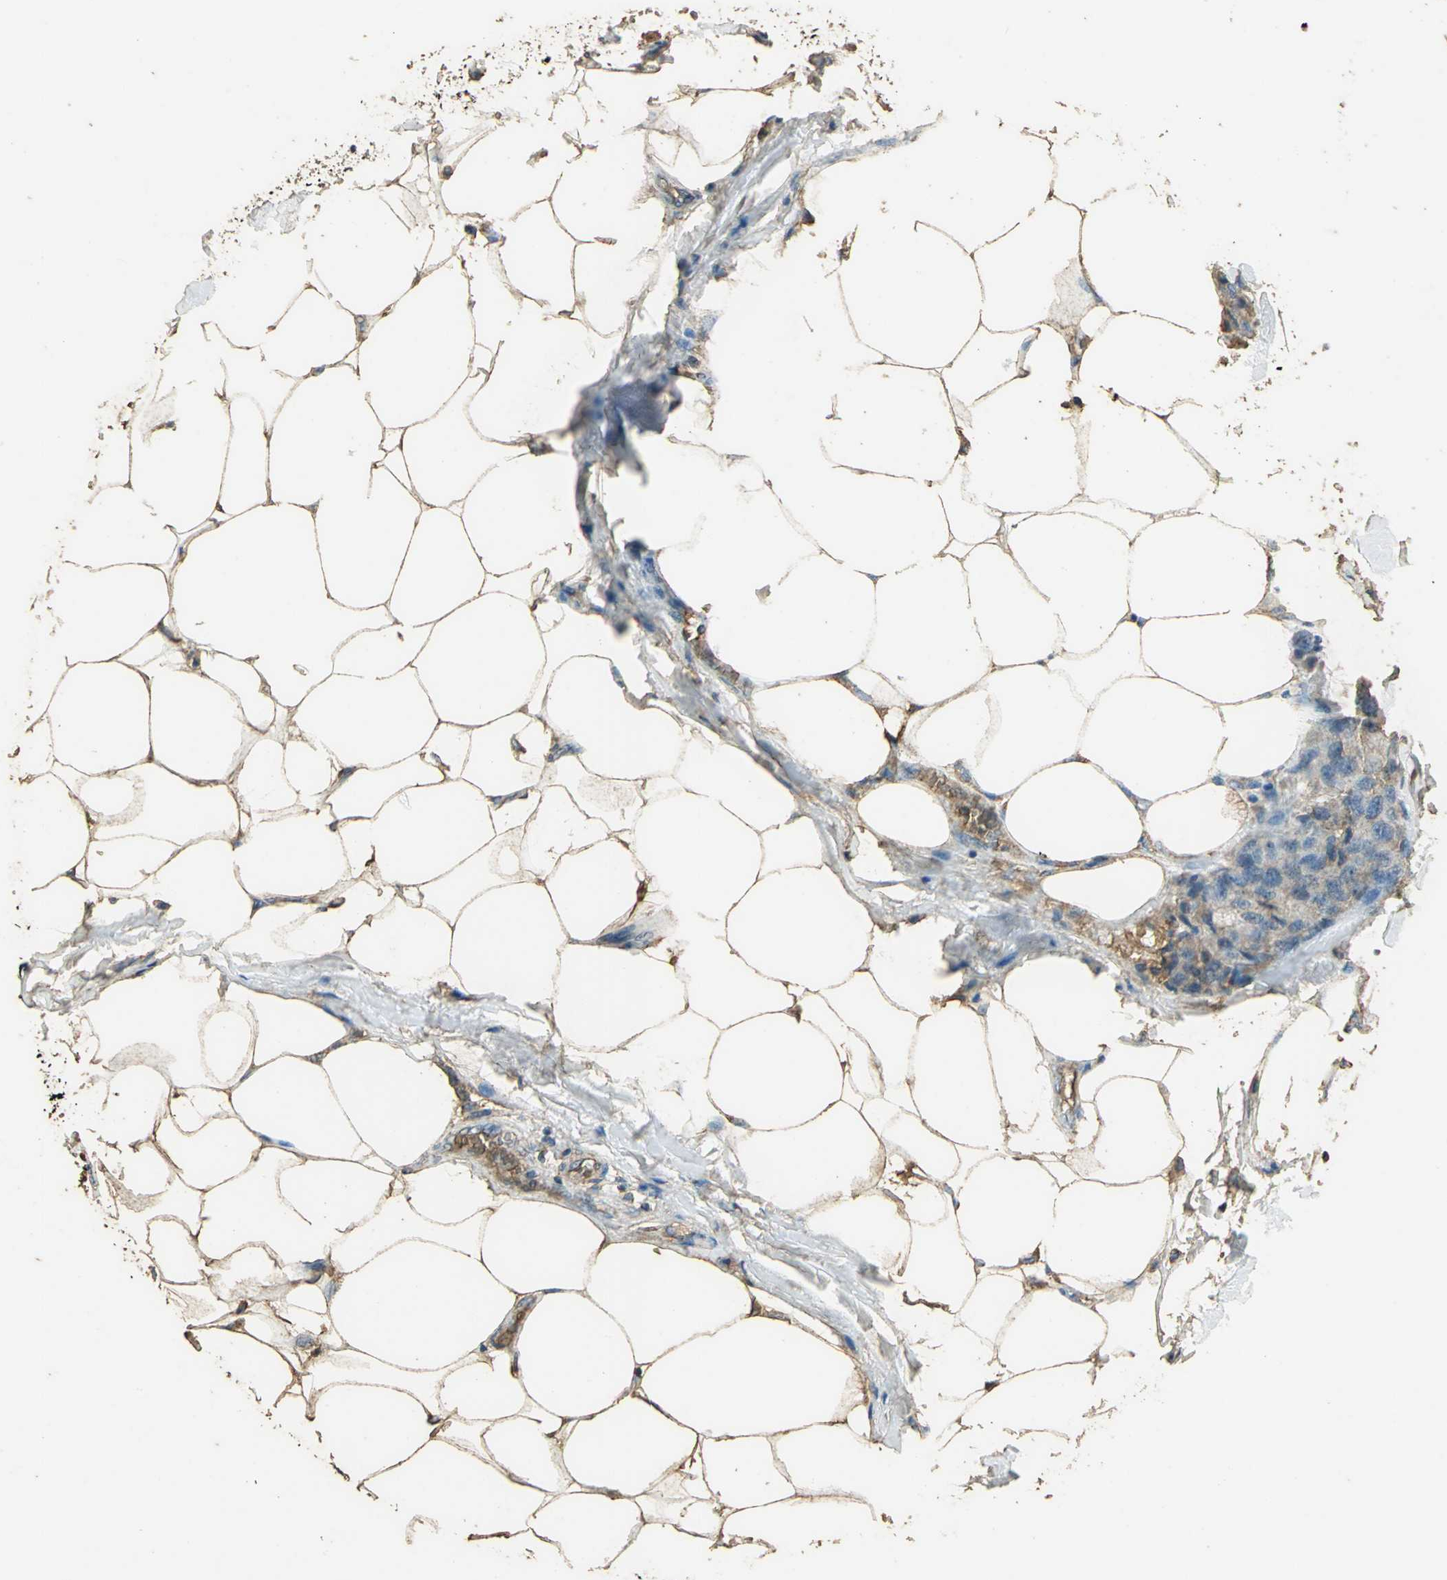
{"staining": {"intensity": "weak", "quantity": ">75%", "location": "cytoplasmic/membranous"}, "tissue": "breast cancer", "cell_type": "Tumor cells", "image_type": "cancer", "snomed": [{"axis": "morphology", "description": "Duct carcinoma"}, {"axis": "topography", "description": "Breast"}], "caption": "DAB immunohistochemical staining of breast cancer displays weak cytoplasmic/membranous protein staining in about >75% of tumor cells.", "gene": "TRAPPC2", "patient": {"sex": "female", "age": 80}}